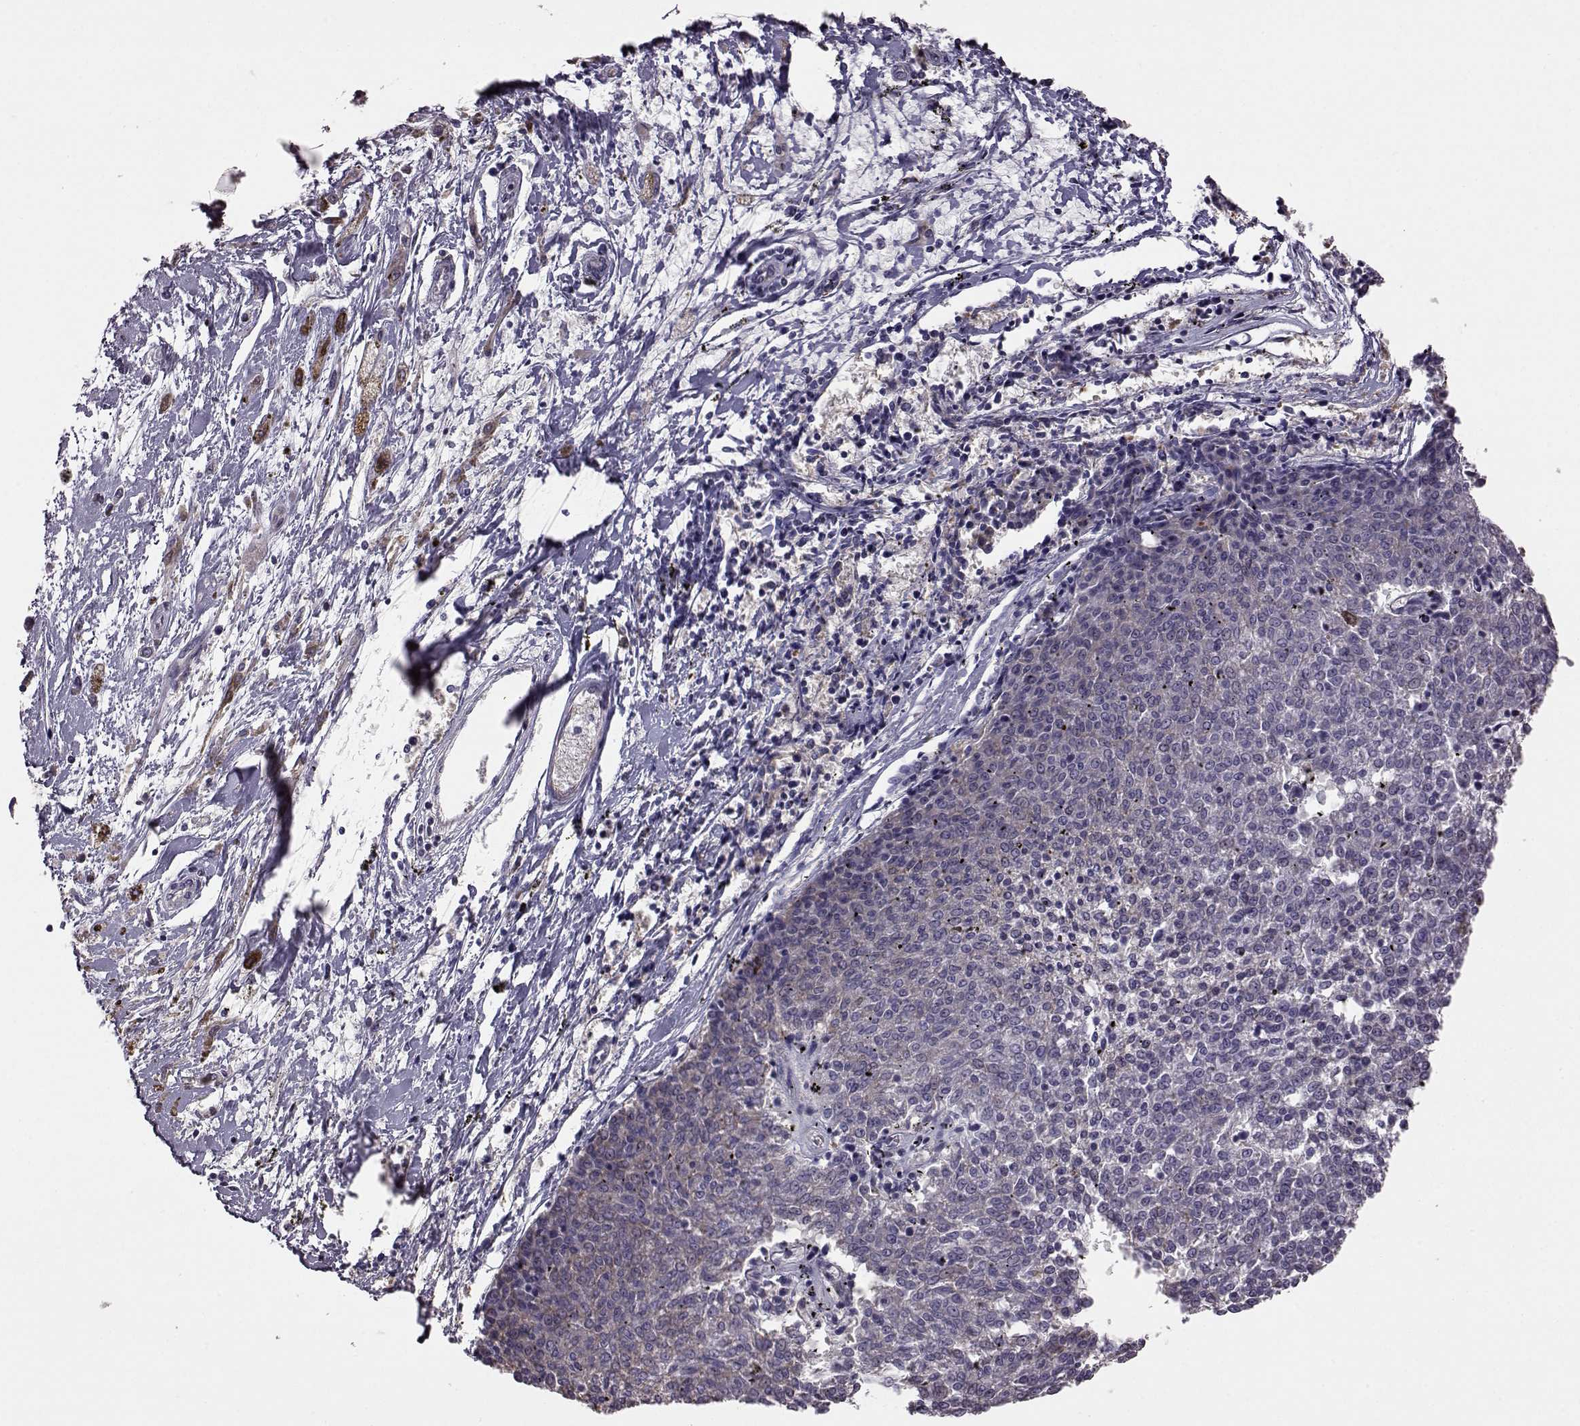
{"staining": {"intensity": "negative", "quantity": "none", "location": "none"}, "tissue": "melanoma", "cell_type": "Tumor cells", "image_type": "cancer", "snomed": [{"axis": "morphology", "description": "Malignant melanoma, NOS"}, {"axis": "topography", "description": "Skin"}], "caption": "High magnification brightfield microscopy of malignant melanoma stained with DAB (3,3'-diaminobenzidine) (brown) and counterstained with hematoxylin (blue): tumor cells show no significant positivity.", "gene": "ADGRG2", "patient": {"sex": "female", "age": 72}}